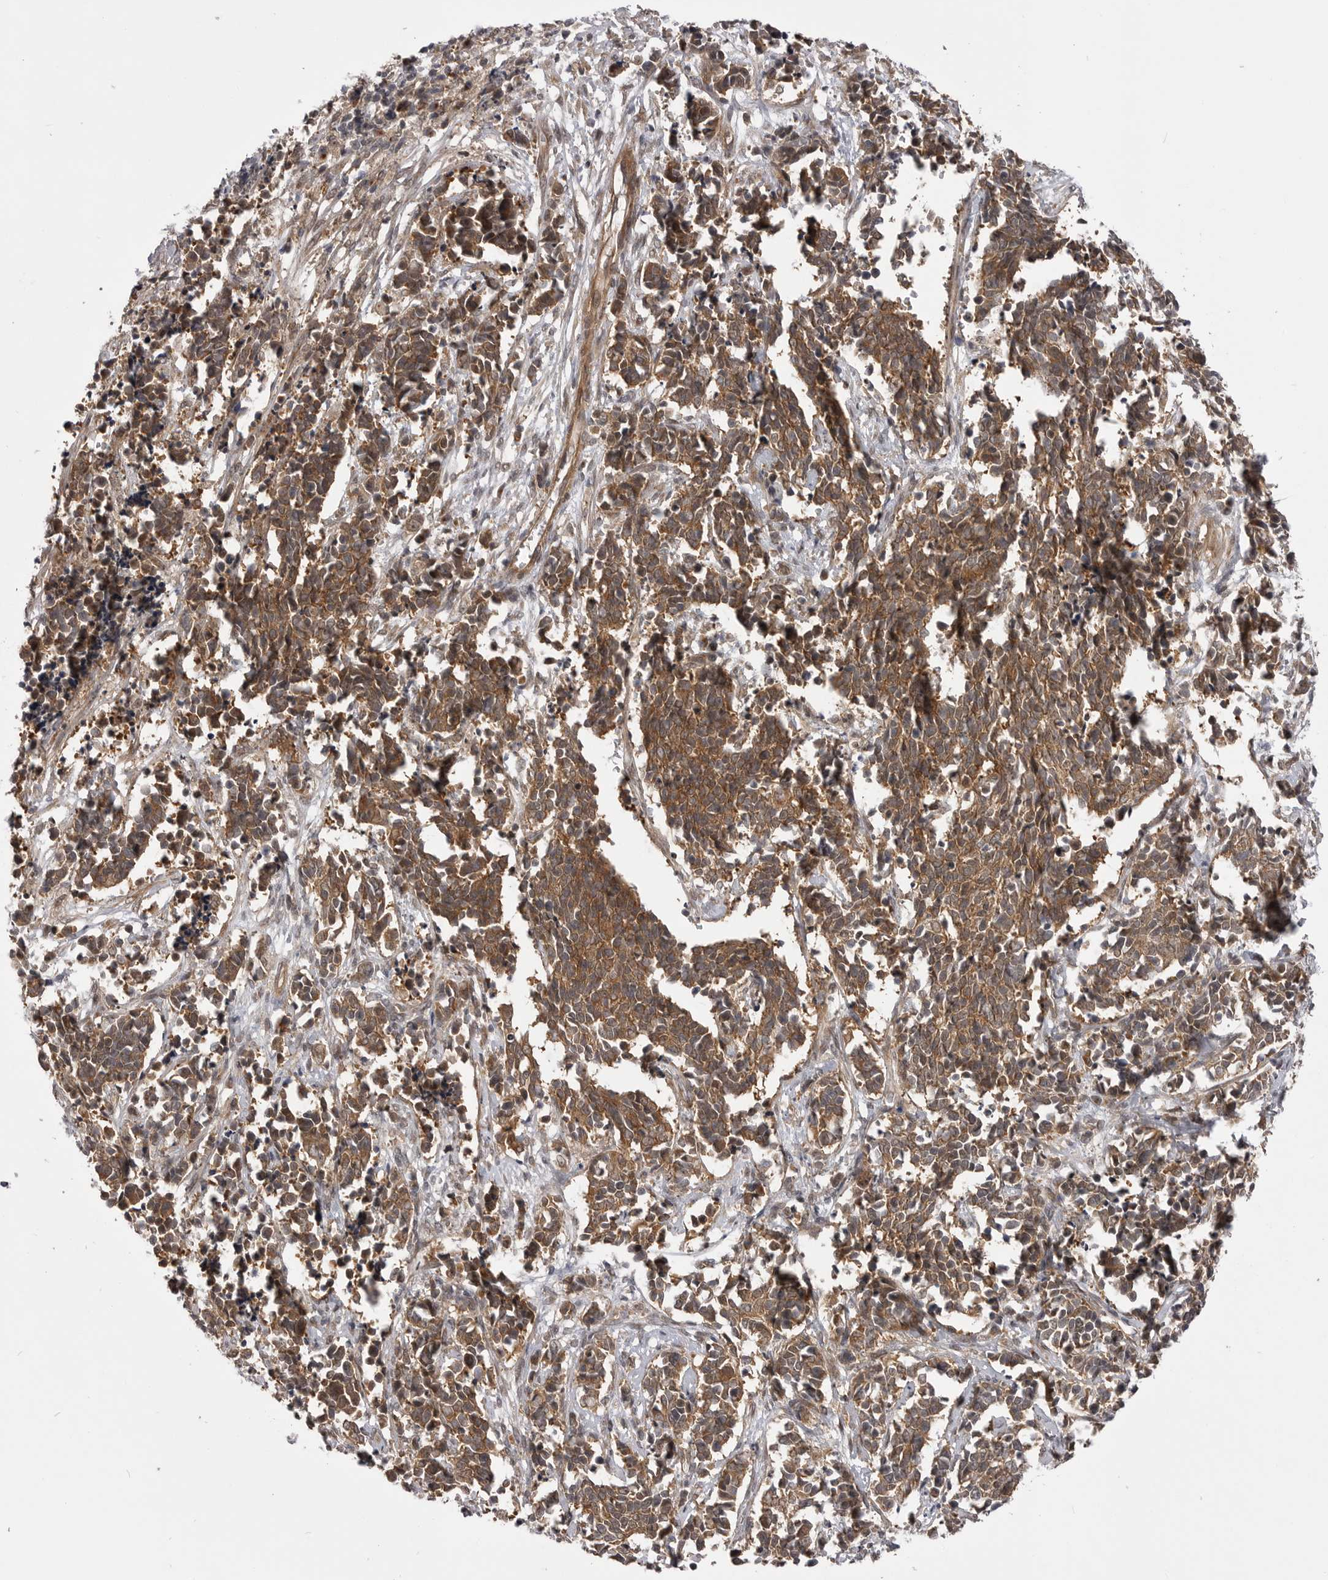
{"staining": {"intensity": "moderate", "quantity": ">75%", "location": "cytoplasmic/membranous"}, "tissue": "cervical cancer", "cell_type": "Tumor cells", "image_type": "cancer", "snomed": [{"axis": "morphology", "description": "Normal tissue, NOS"}, {"axis": "morphology", "description": "Squamous cell carcinoma, NOS"}, {"axis": "topography", "description": "Cervix"}], "caption": "Cervical squamous cell carcinoma stained for a protein reveals moderate cytoplasmic/membranous positivity in tumor cells. Immunohistochemistry (ihc) stains the protein in brown and the nuclei are stained blue.", "gene": "PDCL", "patient": {"sex": "female", "age": 35}}